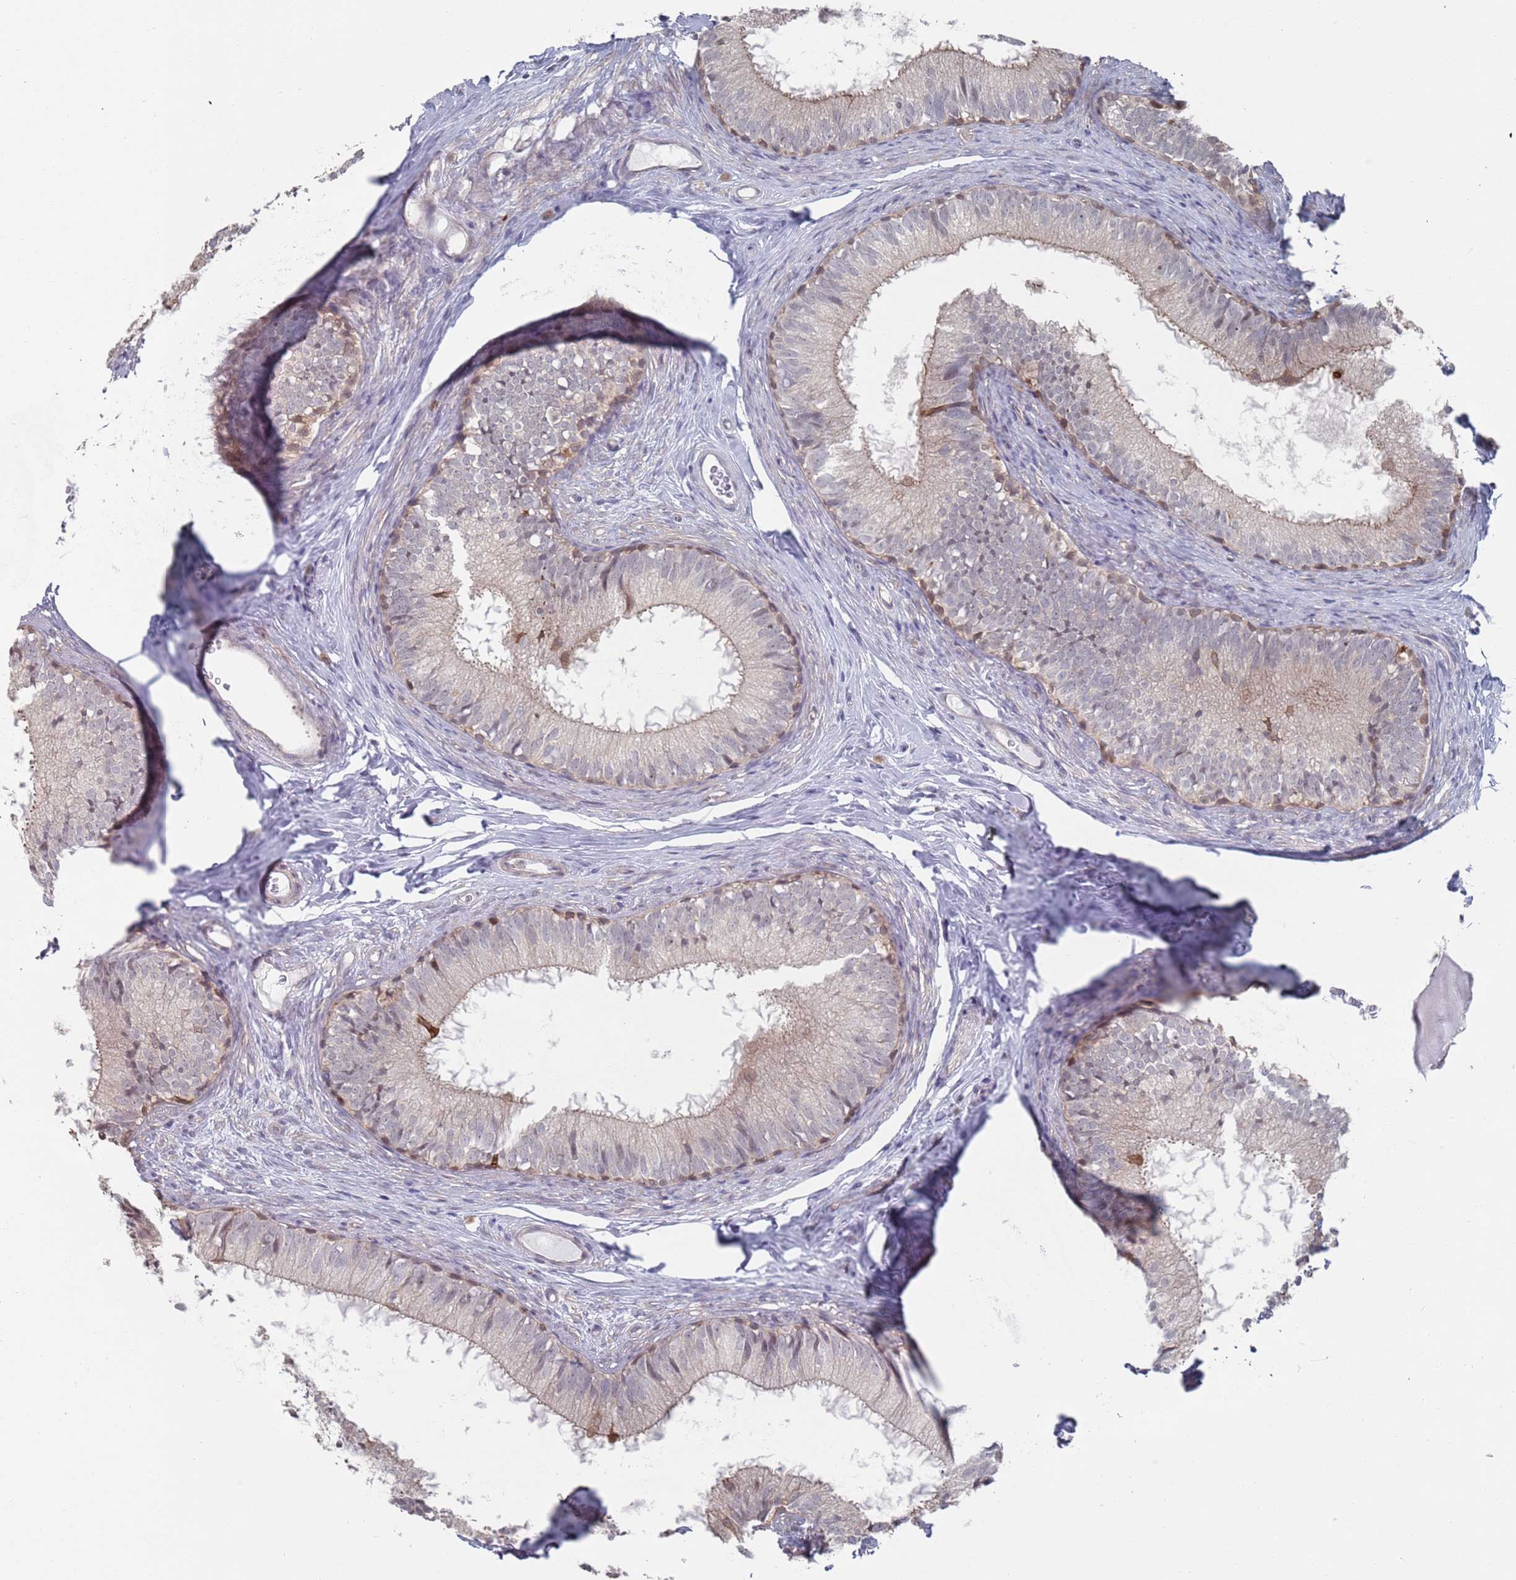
{"staining": {"intensity": "moderate", "quantity": "25%-75%", "location": "cytoplasmic/membranous"}, "tissue": "epididymis", "cell_type": "Glandular cells", "image_type": "normal", "snomed": [{"axis": "morphology", "description": "Normal tissue, NOS"}, {"axis": "topography", "description": "Epididymis"}], "caption": "Immunohistochemistry of unremarkable human epididymis demonstrates medium levels of moderate cytoplasmic/membranous staining in about 25%-75% of glandular cells.", "gene": "DGKD", "patient": {"sex": "male", "age": 25}}